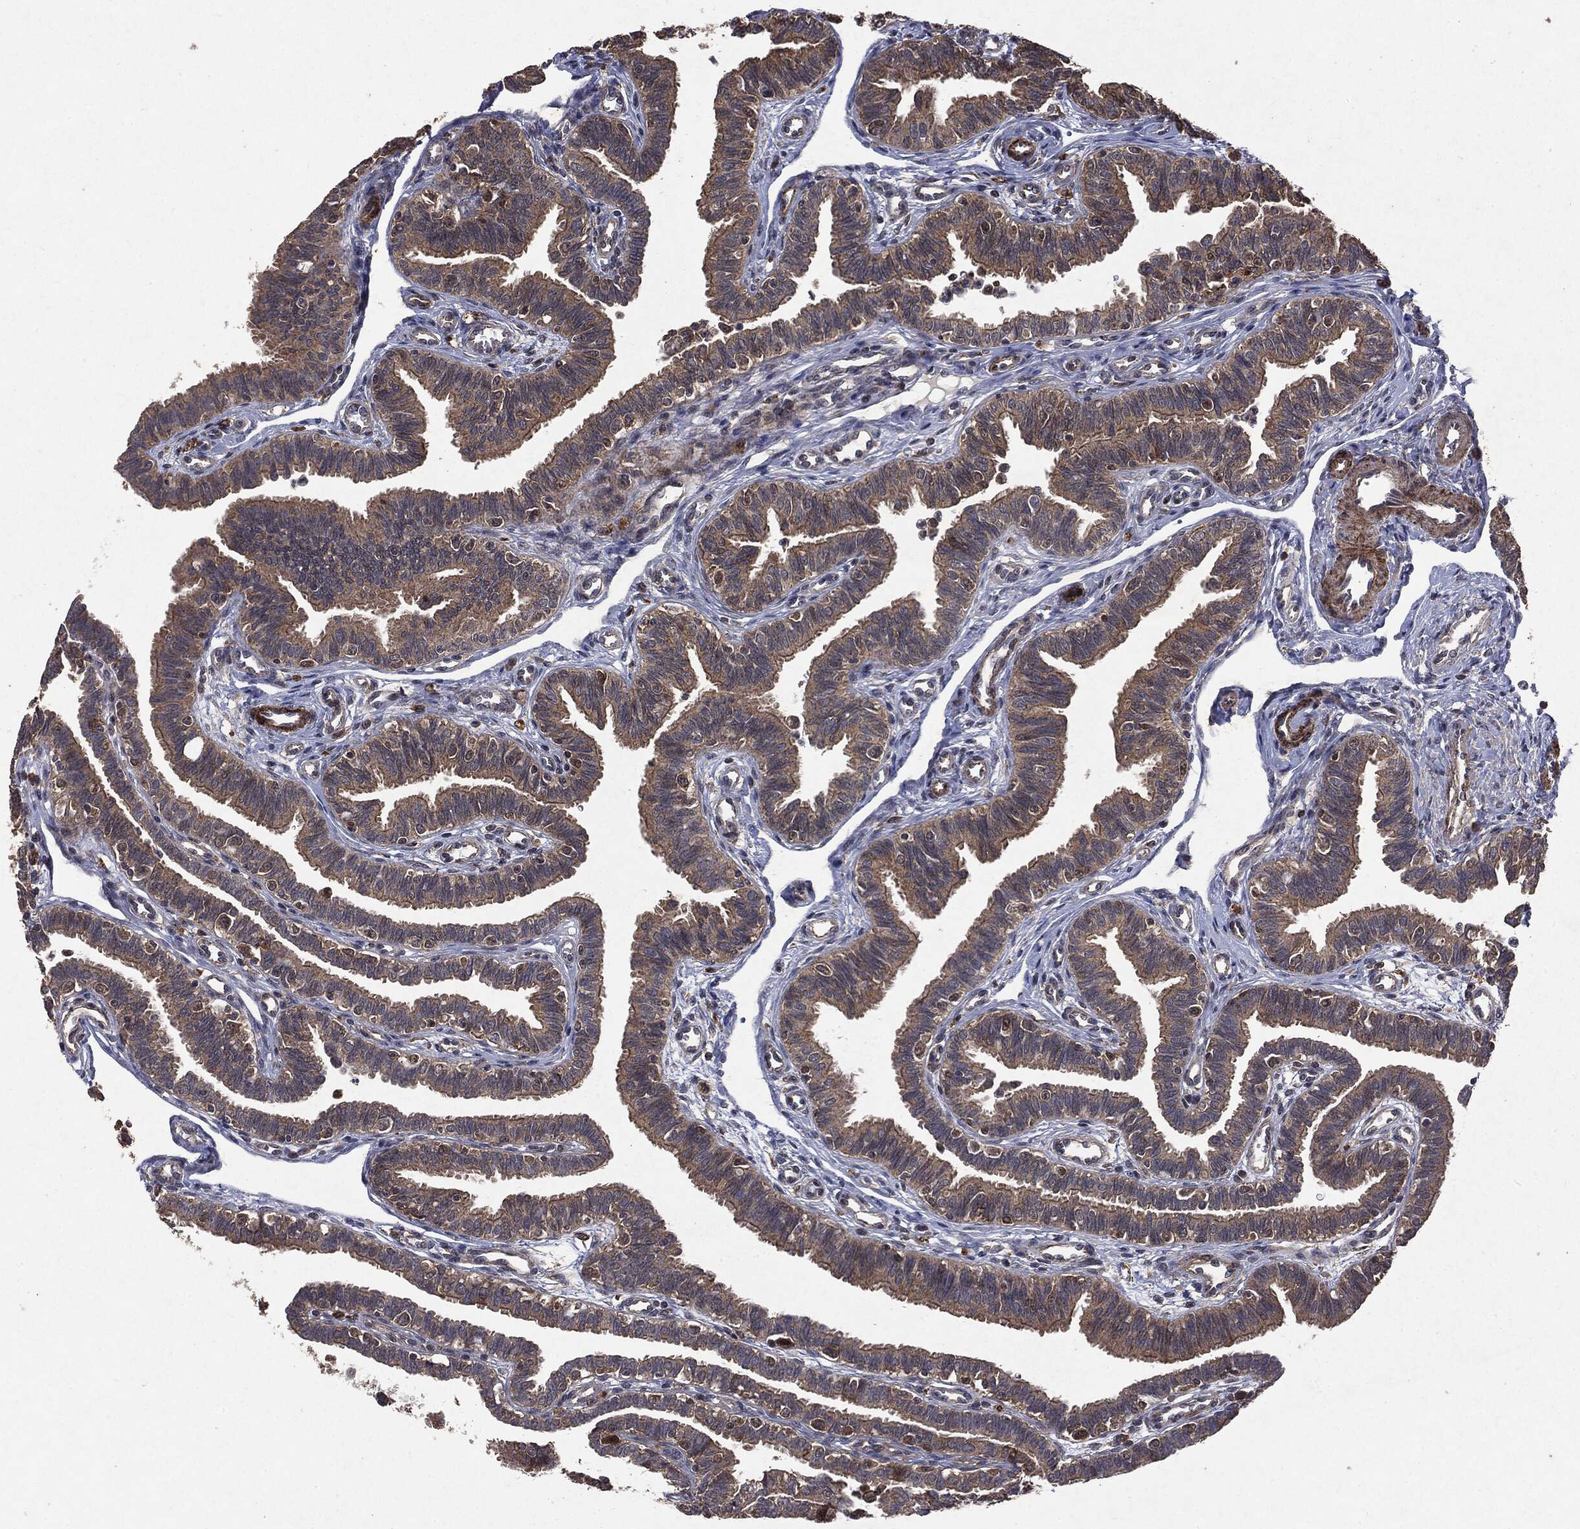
{"staining": {"intensity": "moderate", "quantity": "25%-75%", "location": "cytoplasmic/membranous"}, "tissue": "fallopian tube", "cell_type": "Glandular cells", "image_type": "normal", "snomed": [{"axis": "morphology", "description": "Normal tissue, NOS"}, {"axis": "topography", "description": "Fallopian tube"}], "caption": "The micrograph exhibits a brown stain indicating the presence of a protein in the cytoplasmic/membranous of glandular cells in fallopian tube. Nuclei are stained in blue.", "gene": "PTEN", "patient": {"sex": "female", "age": 36}}